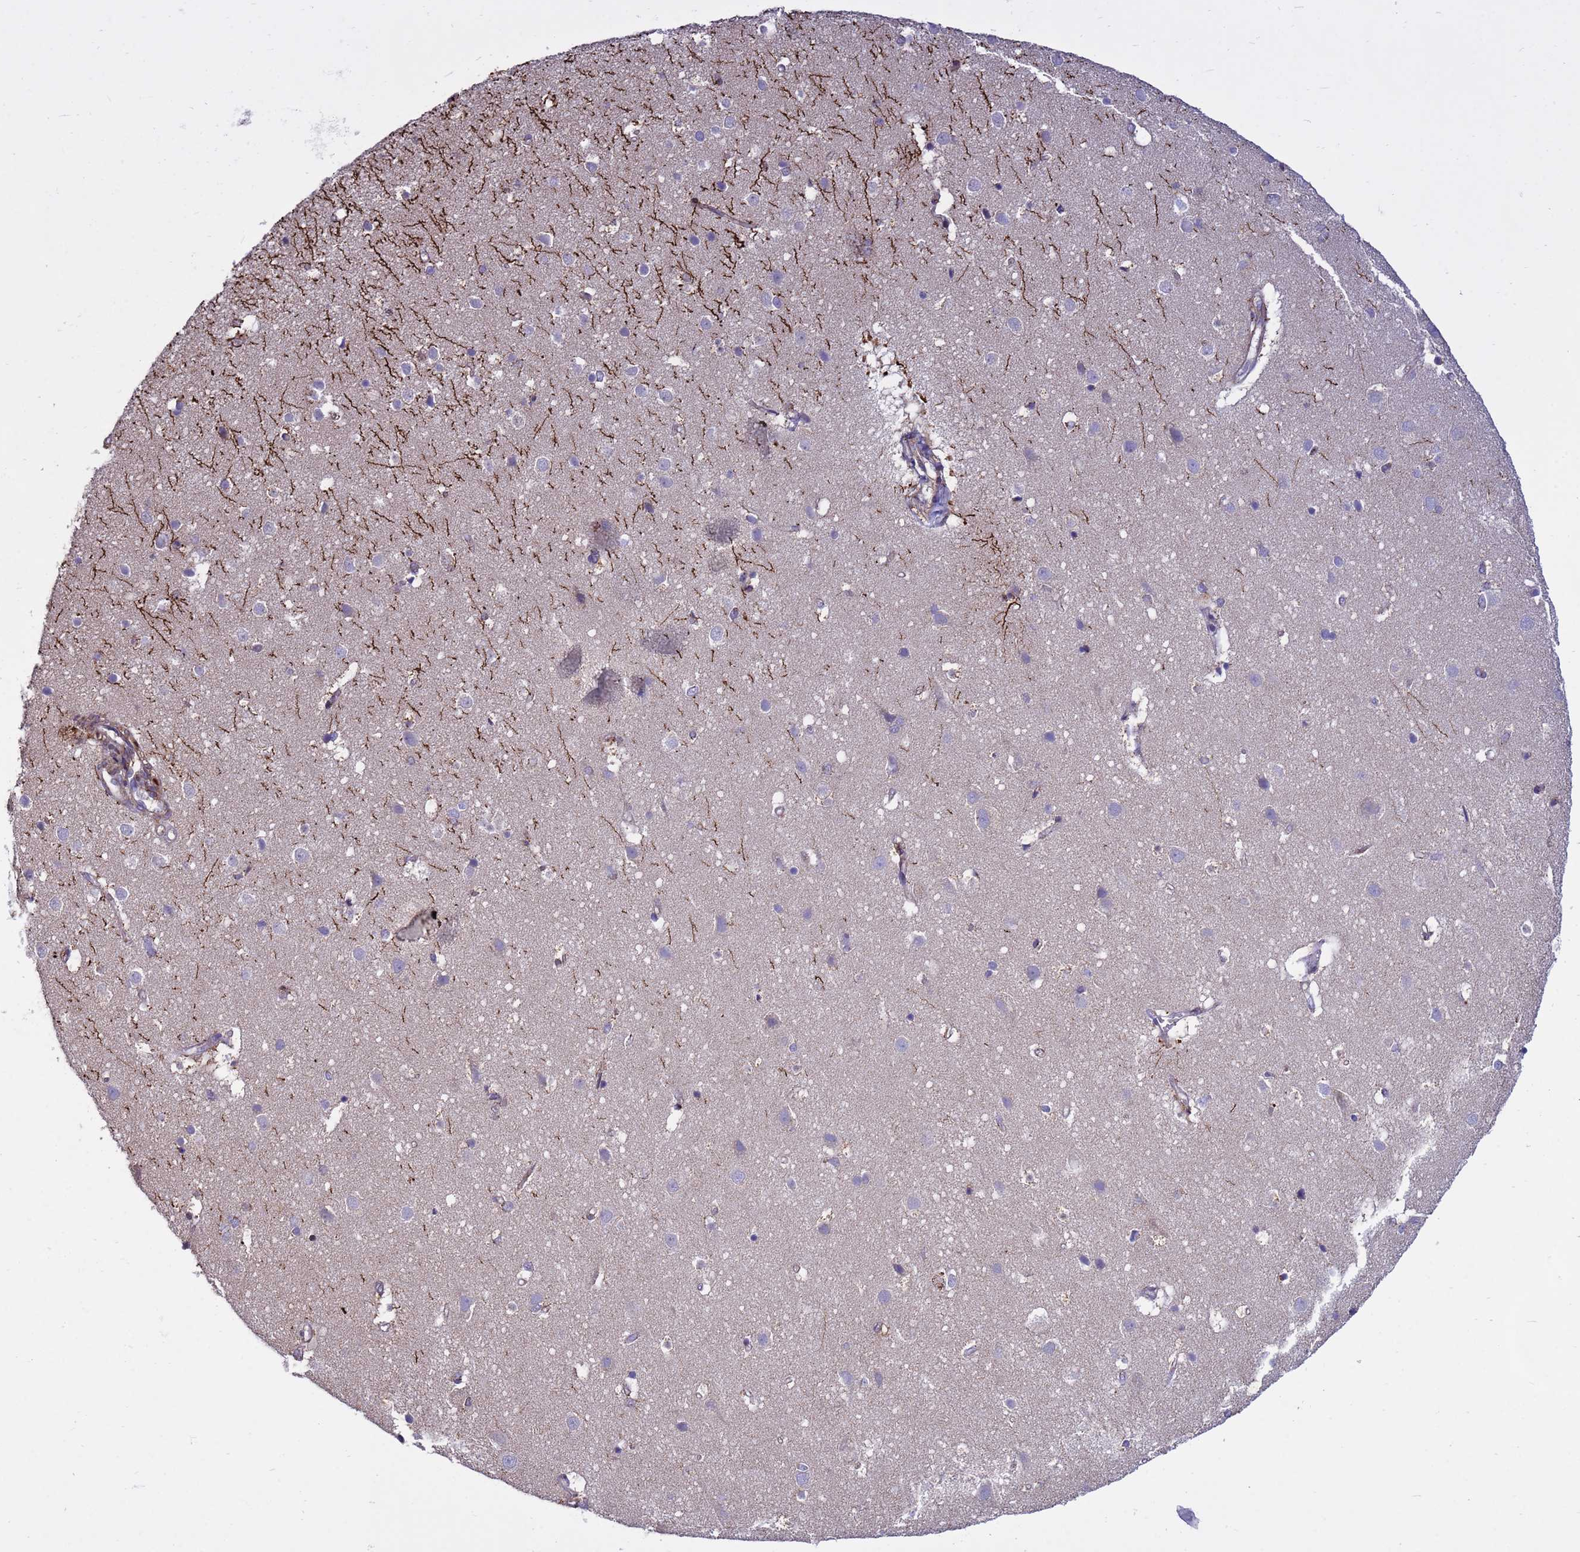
{"staining": {"intensity": "weak", "quantity": "25%-75%", "location": "cytoplasmic/membranous"}, "tissue": "cerebral cortex", "cell_type": "Endothelial cells", "image_type": "normal", "snomed": [{"axis": "morphology", "description": "Normal tissue, NOS"}, {"axis": "topography", "description": "Cerebral cortex"}], "caption": "Endothelial cells reveal low levels of weak cytoplasmic/membranous expression in about 25%-75% of cells in normal cerebral cortex.", "gene": "TUBGCP3", "patient": {"sex": "male", "age": 54}}